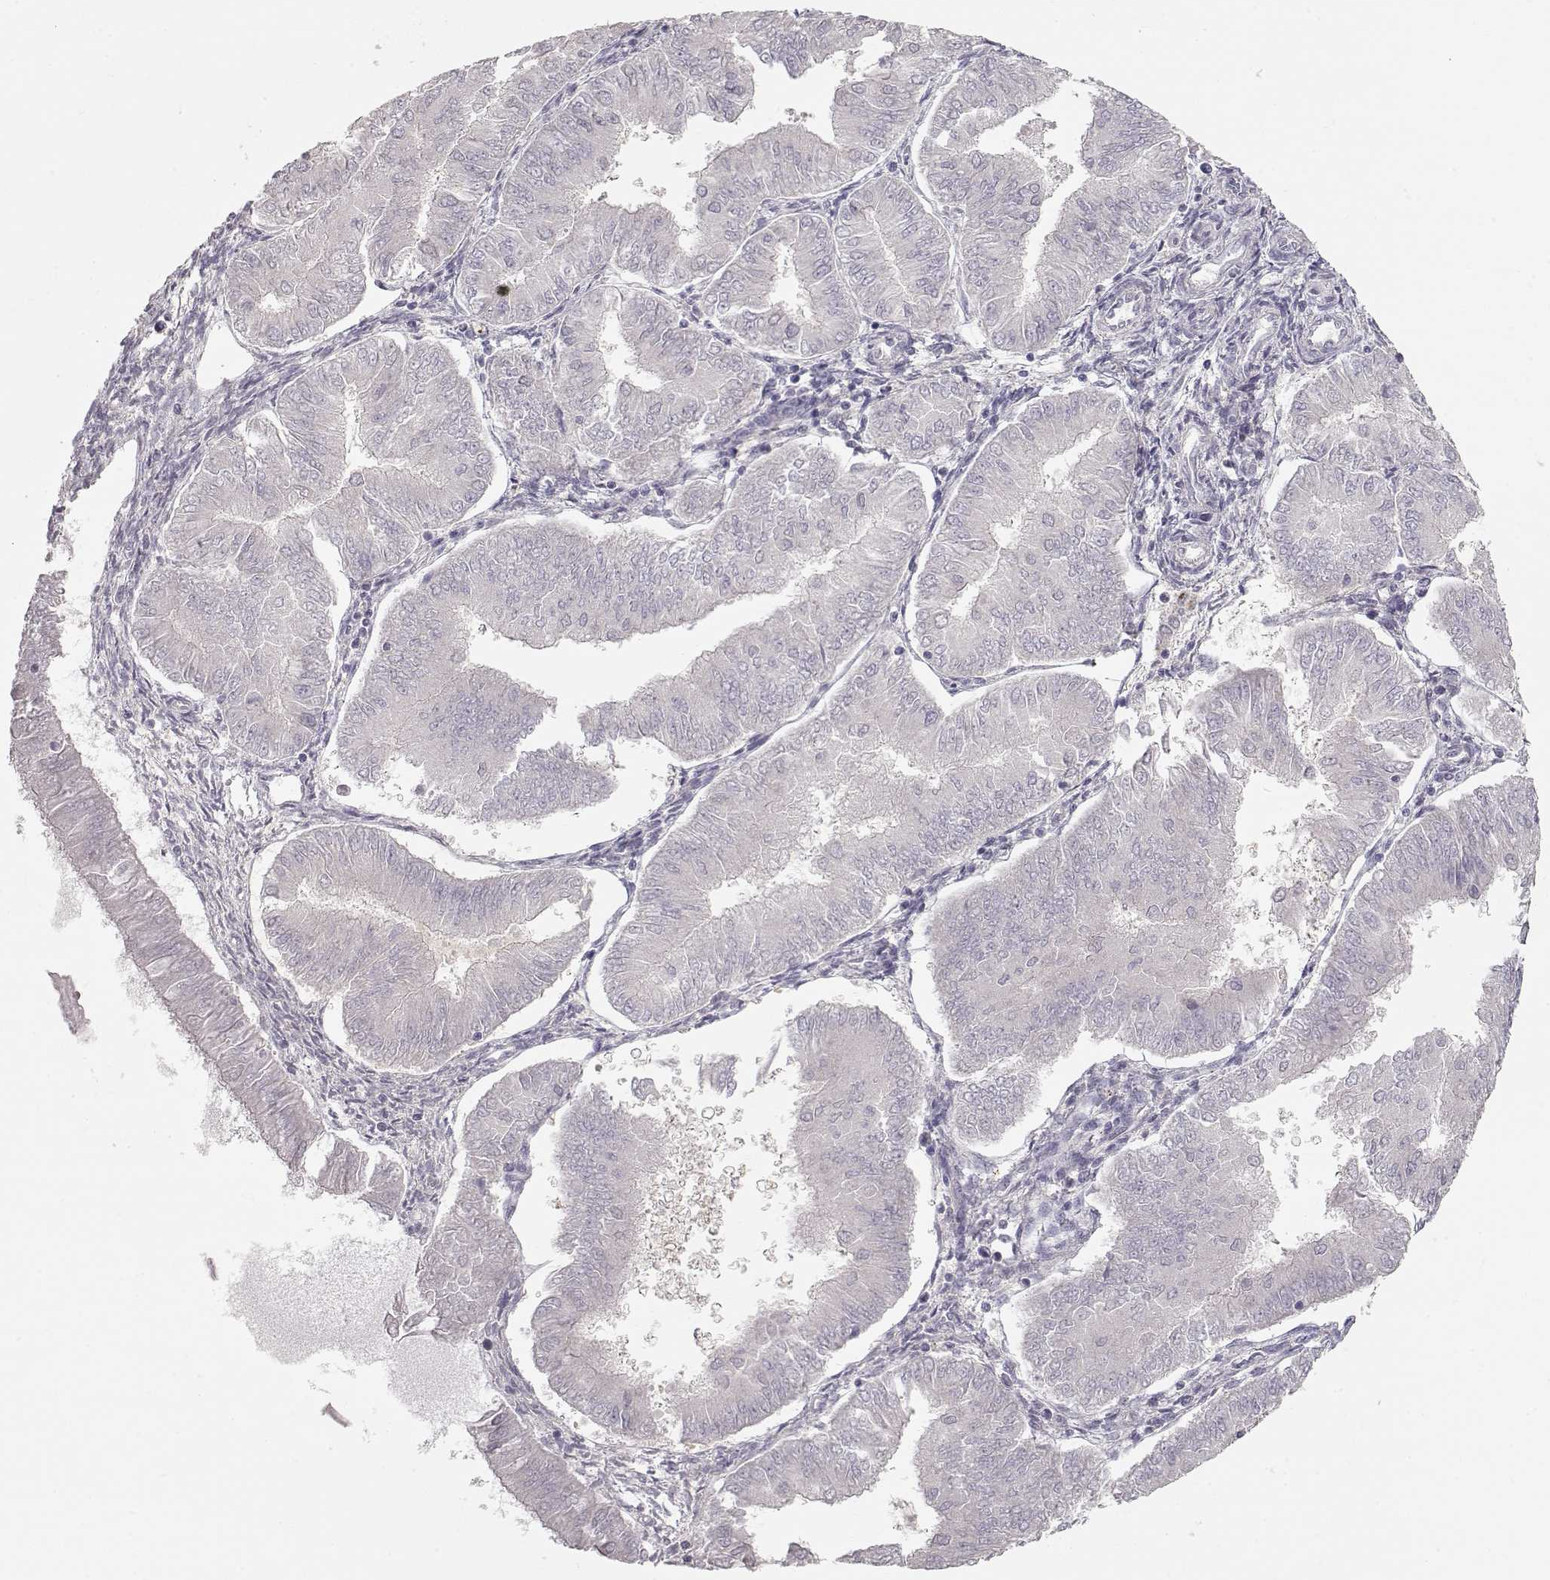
{"staining": {"intensity": "negative", "quantity": "none", "location": "none"}, "tissue": "endometrial cancer", "cell_type": "Tumor cells", "image_type": "cancer", "snomed": [{"axis": "morphology", "description": "Adenocarcinoma, NOS"}, {"axis": "topography", "description": "Endometrium"}], "caption": "Adenocarcinoma (endometrial) was stained to show a protein in brown. There is no significant positivity in tumor cells.", "gene": "ARHGAP8", "patient": {"sex": "female", "age": 53}}